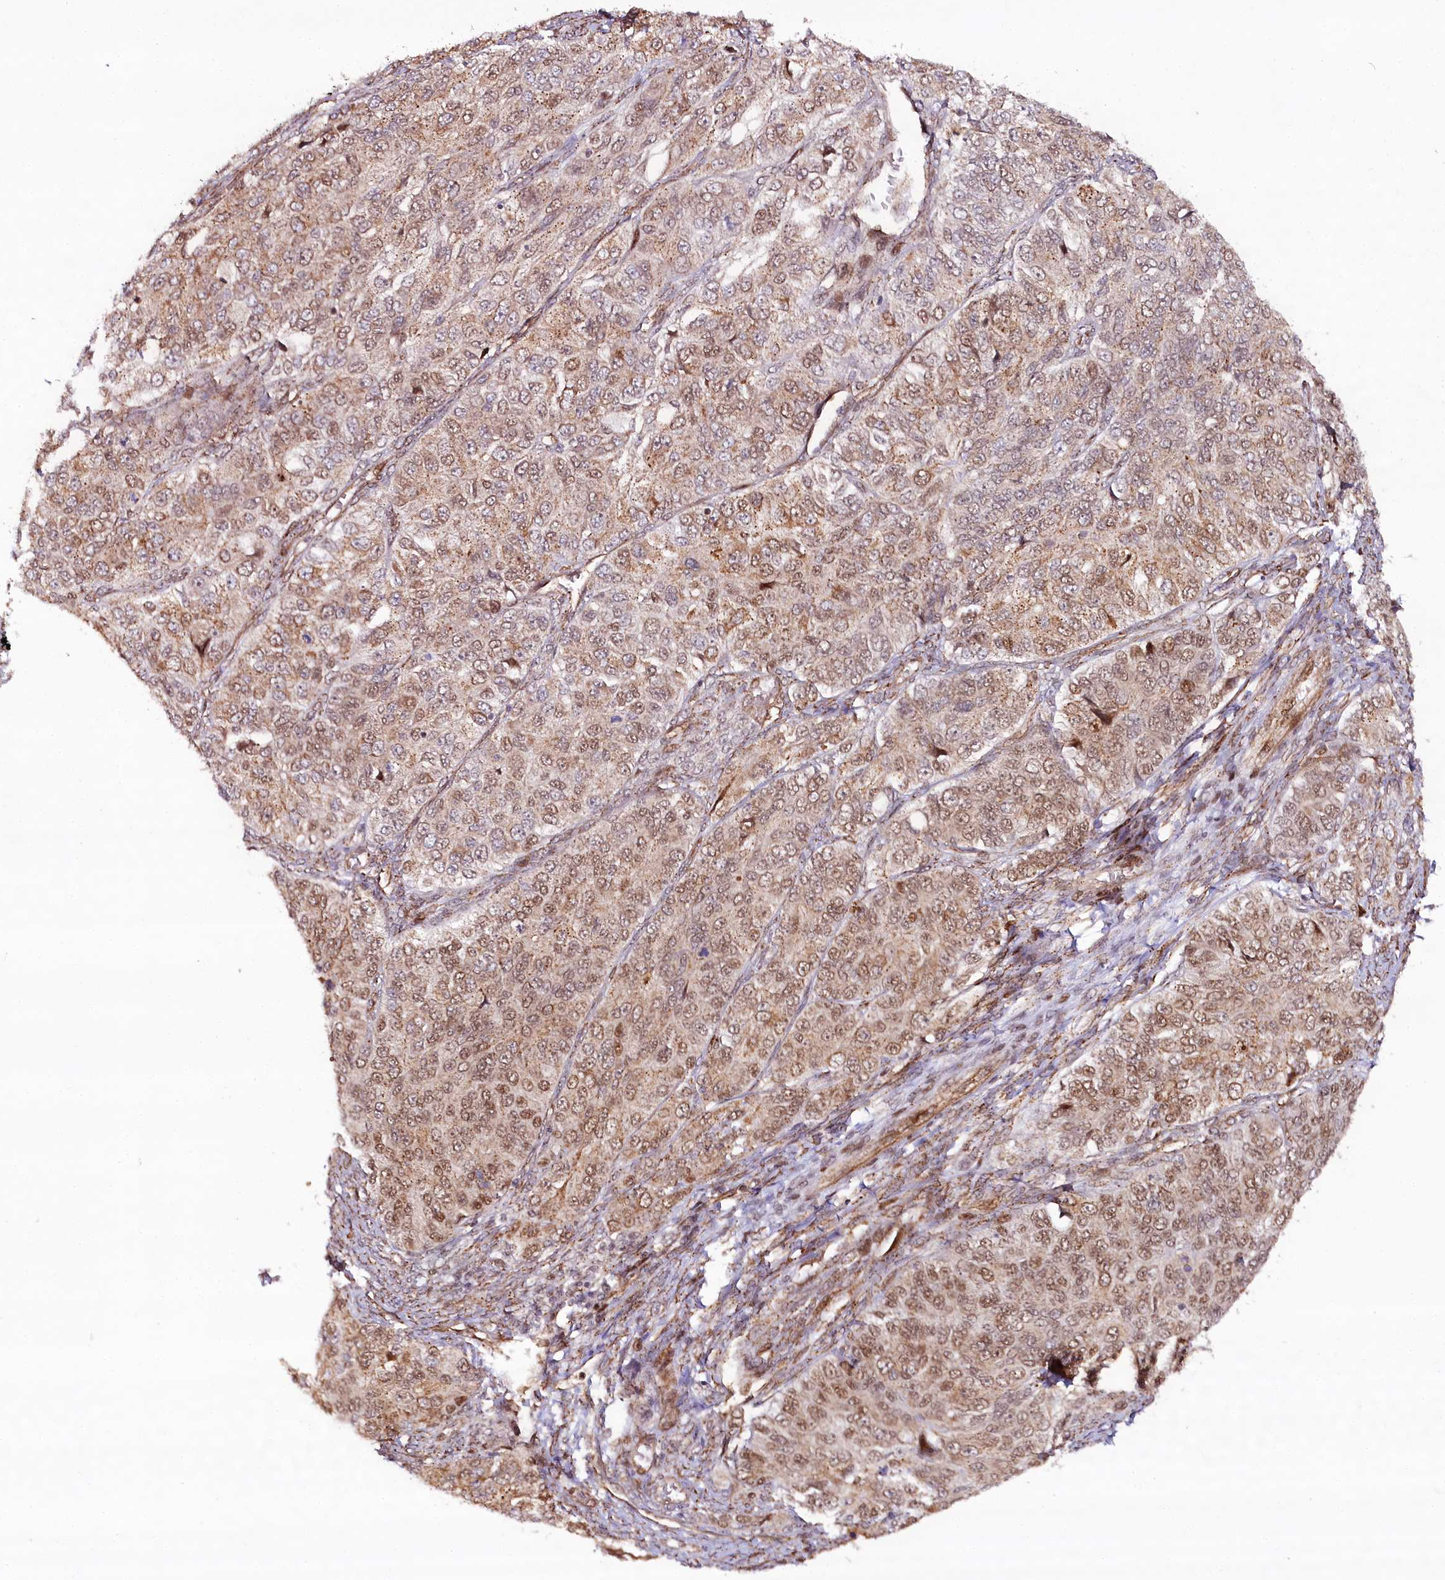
{"staining": {"intensity": "moderate", "quantity": ">75%", "location": "cytoplasmic/membranous"}, "tissue": "ovarian cancer", "cell_type": "Tumor cells", "image_type": "cancer", "snomed": [{"axis": "morphology", "description": "Carcinoma, endometroid"}, {"axis": "topography", "description": "Ovary"}], "caption": "High-power microscopy captured an IHC image of ovarian endometroid carcinoma, revealing moderate cytoplasmic/membranous staining in about >75% of tumor cells. The protein is stained brown, and the nuclei are stained in blue (DAB IHC with brightfield microscopy, high magnification).", "gene": "COPG1", "patient": {"sex": "female", "age": 51}}